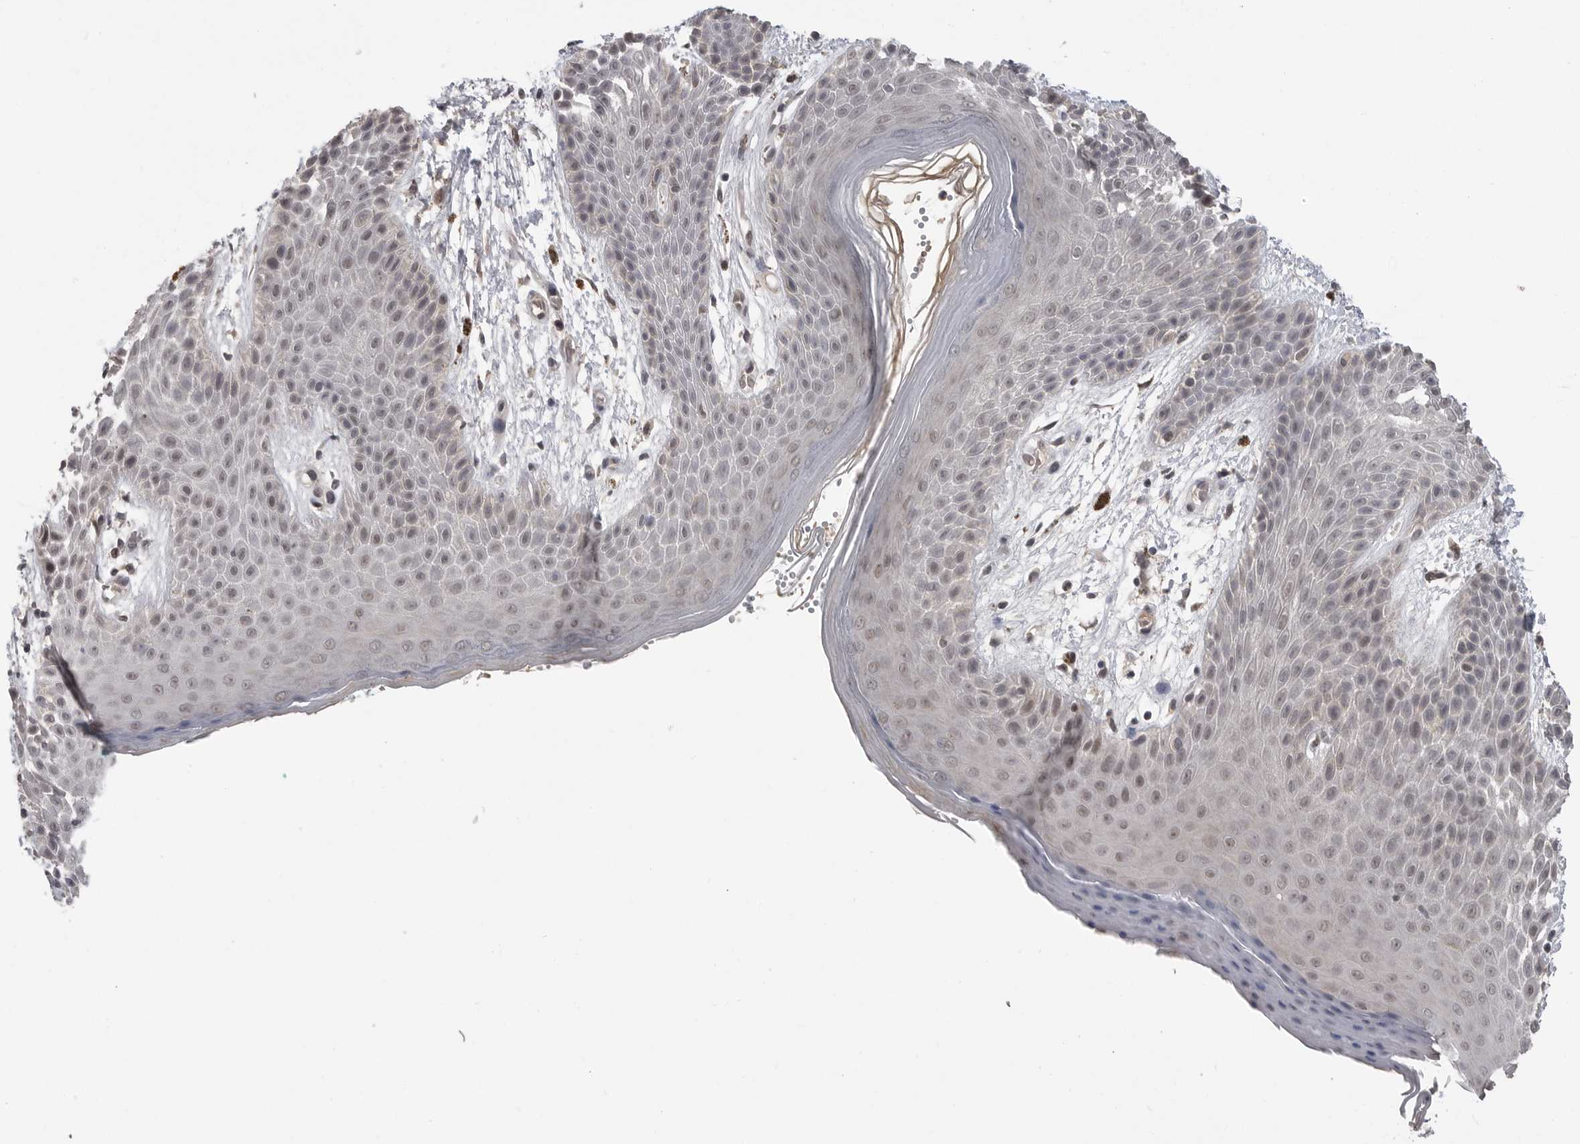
{"staining": {"intensity": "weak", "quantity": "<25%", "location": "cytoplasmic/membranous,nuclear"}, "tissue": "skin", "cell_type": "Epidermal cells", "image_type": "normal", "snomed": [{"axis": "morphology", "description": "Normal tissue, NOS"}, {"axis": "topography", "description": "Anal"}], "caption": "The photomicrograph demonstrates no staining of epidermal cells in unremarkable skin.", "gene": "PLEKHF1", "patient": {"sex": "male", "age": 74}}